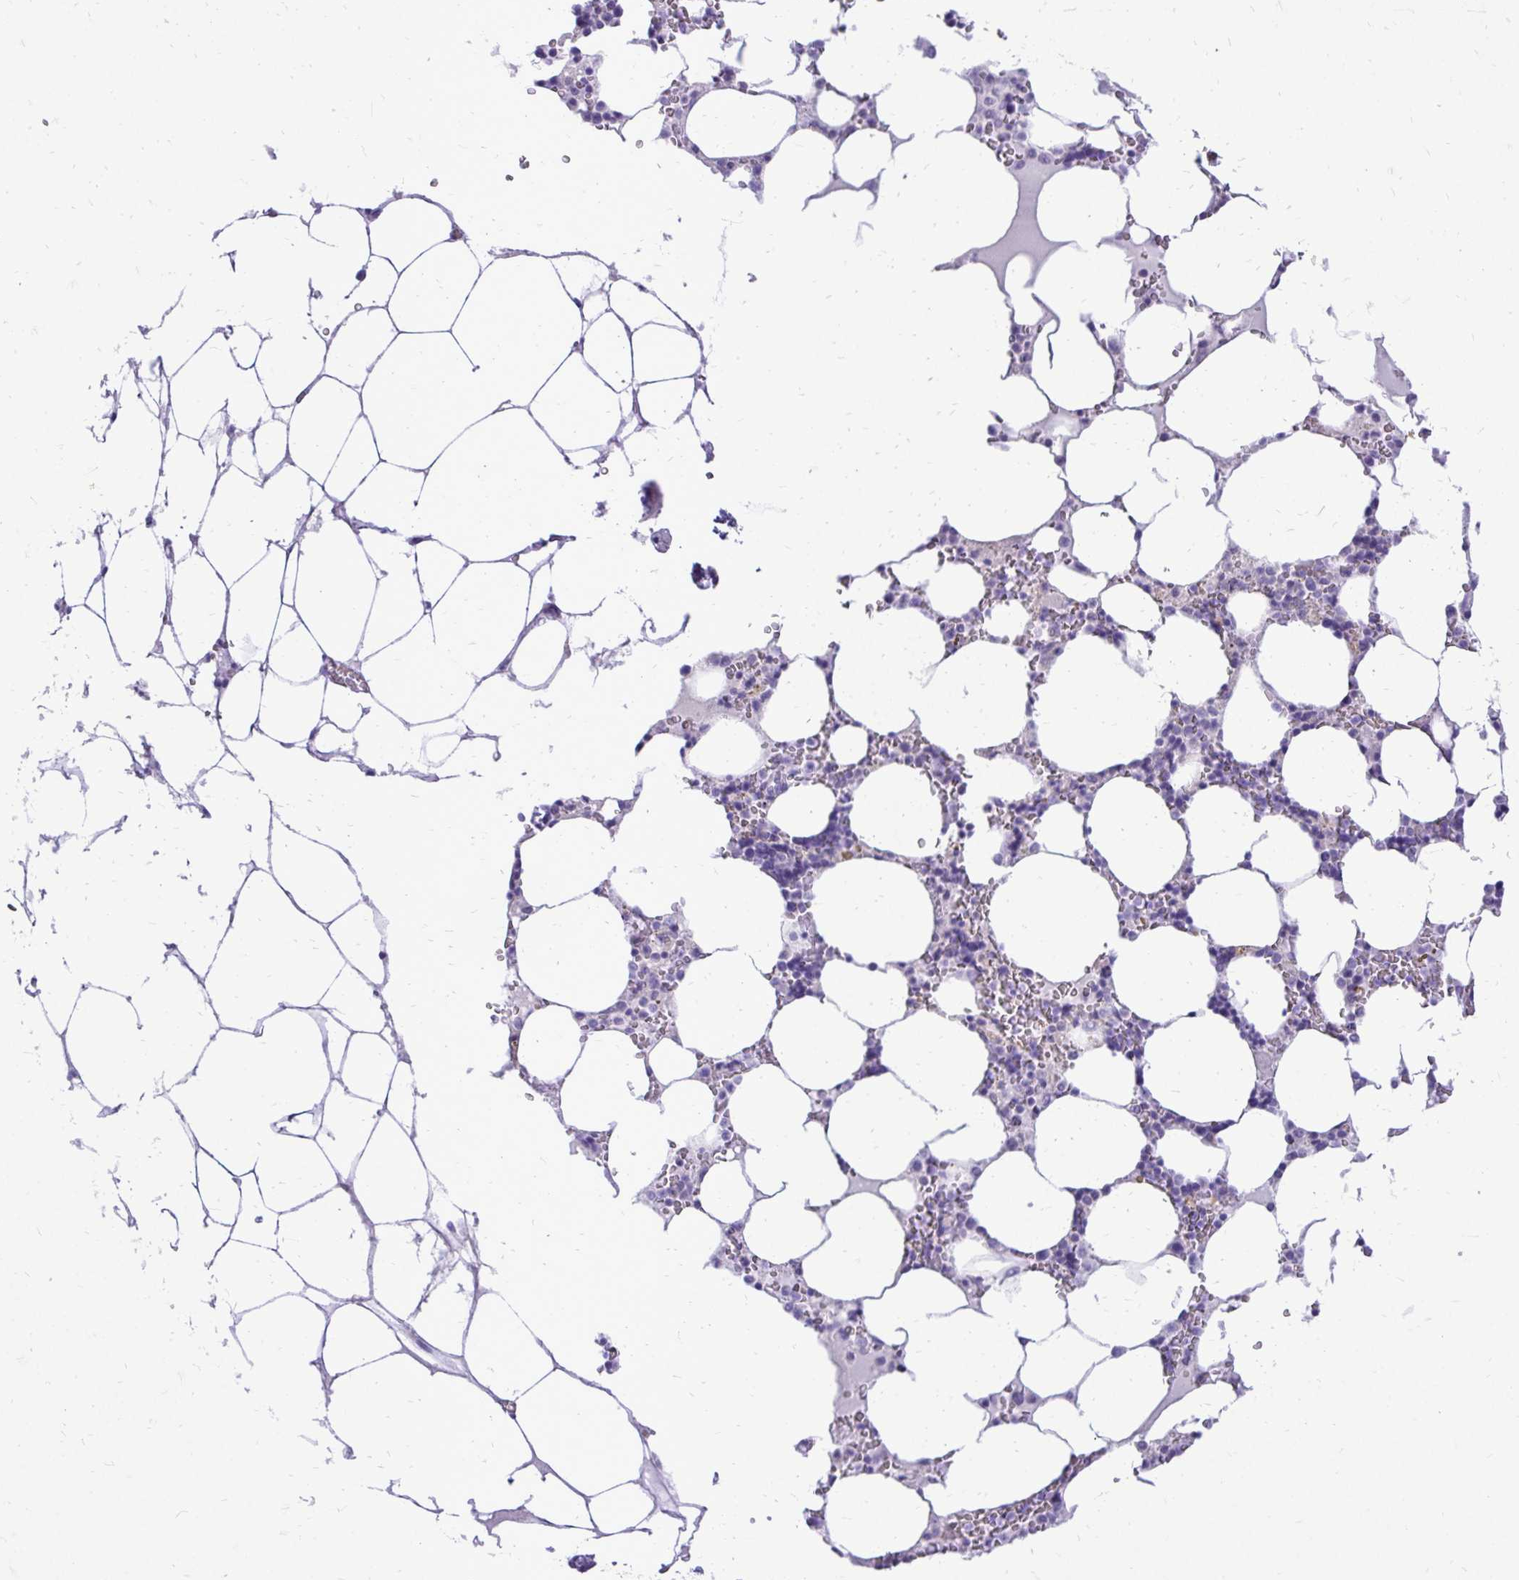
{"staining": {"intensity": "negative", "quantity": "none", "location": "none"}, "tissue": "bone marrow", "cell_type": "Hematopoietic cells", "image_type": "normal", "snomed": [{"axis": "morphology", "description": "Normal tissue, NOS"}, {"axis": "topography", "description": "Bone marrow"}], "caption": "Hematopoietic cells are negative for protein expression in benign human bone marrow. (DAB (3,3'-diaminobenzidine) immunohistochemistry (IHC) visualized using brightfield microscopy, high magnification).", "gene": "PELI3", "patient": {"sex": "male", "age": 64}}